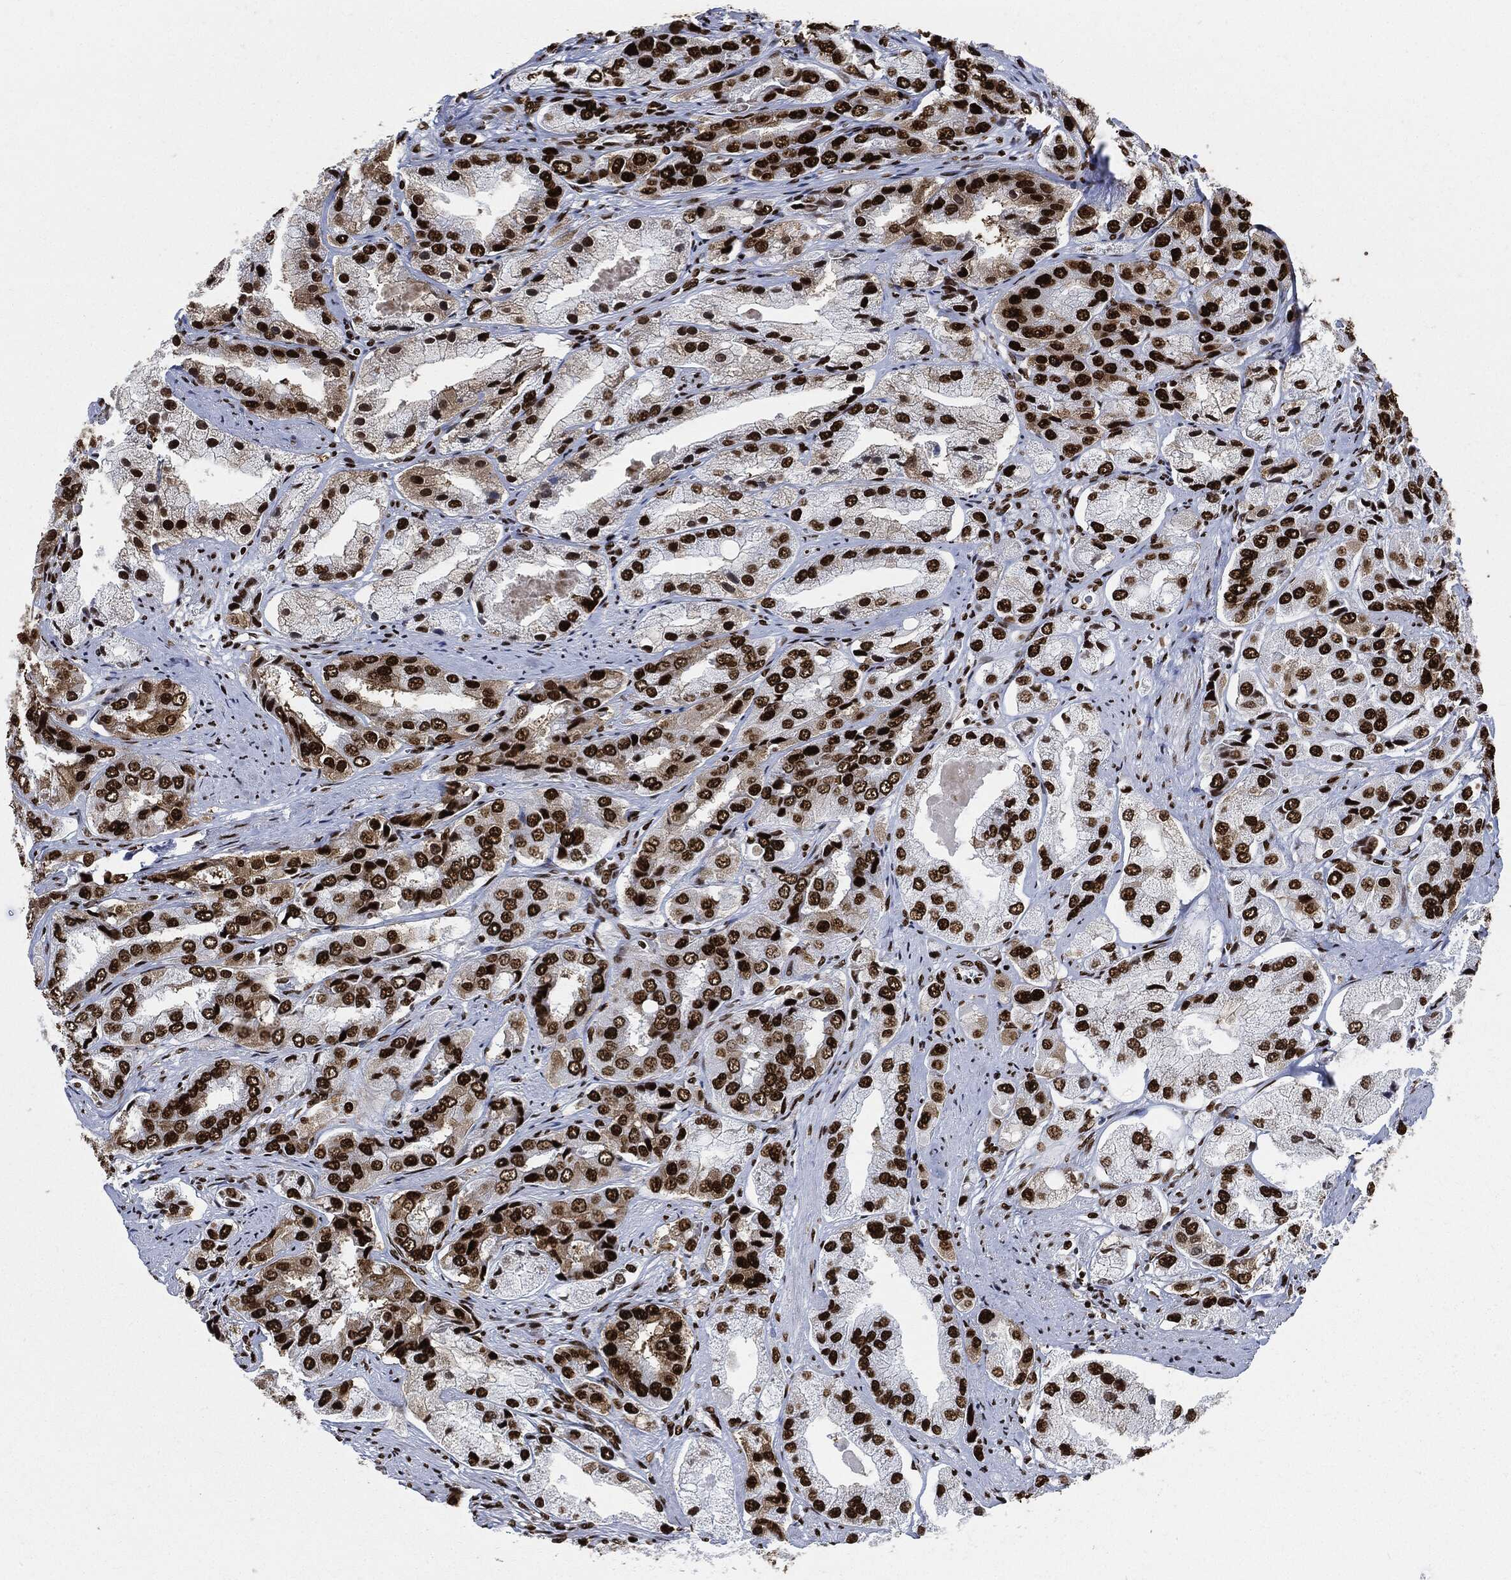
{"staining": {"intensity": "strong", "quantity": ">75%", "location": "nuclear"}, "tissue": "prostate cancer", "cell_type": "Tumor cells", "image_type": "cancer", "snomed": [{"axis": "morphology", "description": "Adenocarcinoma, Low grade"}, {"axis": "topography", "description": "Prostate"}], "caption": "Immunohistochemistry staining of prostate cancer, which demonstrates high levels of strong nuclear expression in about >75% of tumor cells indicating strong nuclear protein positivity. The staining was performed using DAB (3,3'-diaminobenzidine) (brown) for protein detection and nuclei were counterstained in hematoxylin (blue).", "gene": "RECQL", "patient": {"sex": "male", "age": 69}}